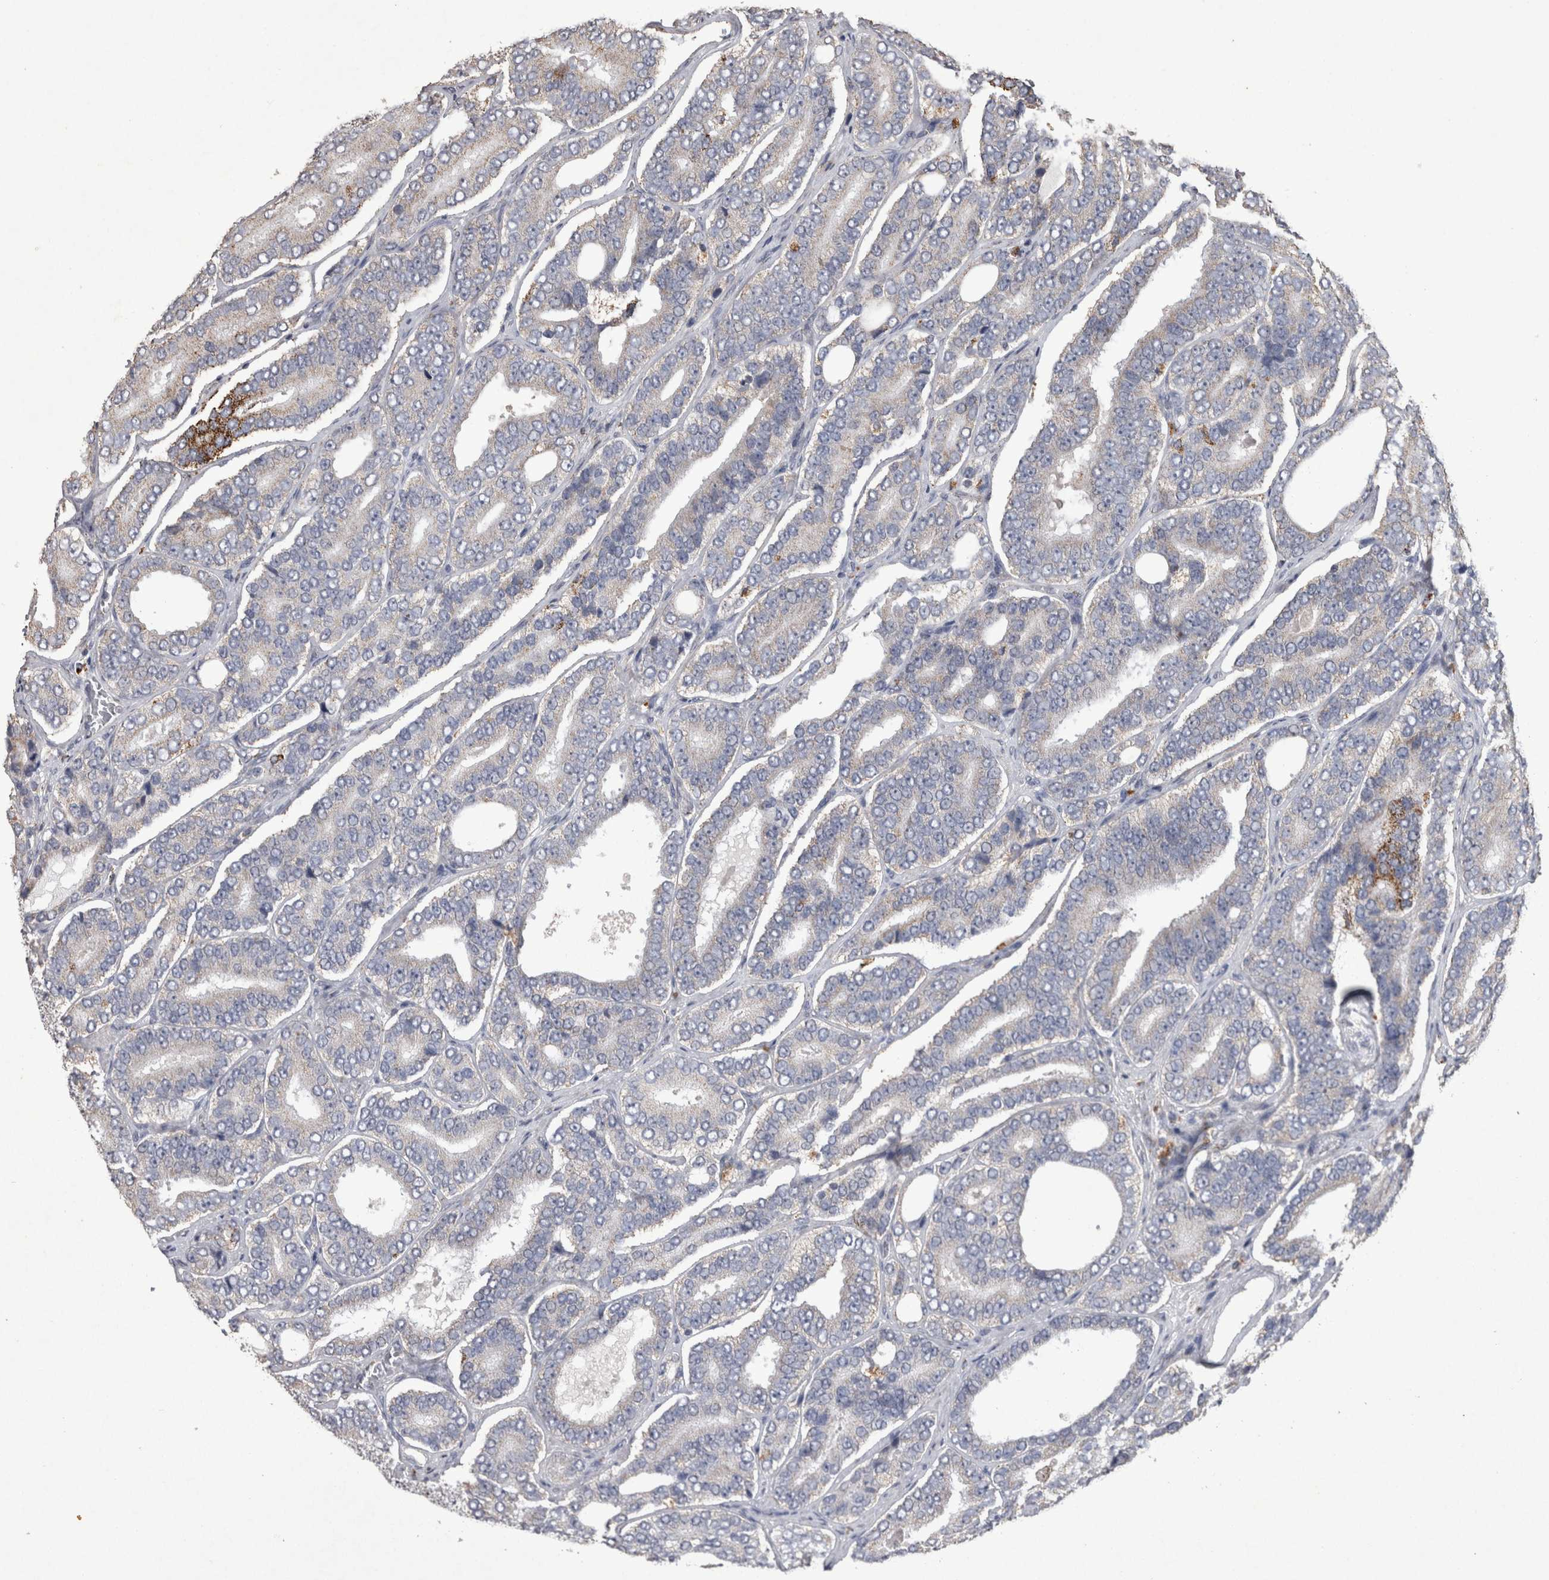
{"staining": {"intensity": "negative", "quantity": "none", "location": "none"}, "tissue": "prostate cancer", "cell_type": "Tumor cells", "image_type": "cancer", "snomed": [{"axis": "morphology", "description": "Adenocarcinoma, High grade"}, {"axis": "topography", "description": "Prostate"}], "caption": "Tumor cells are negative for protein expression in human prostate cancer.", "gene": "DKK3", "patient": {"sex": "male", "age": 56}}